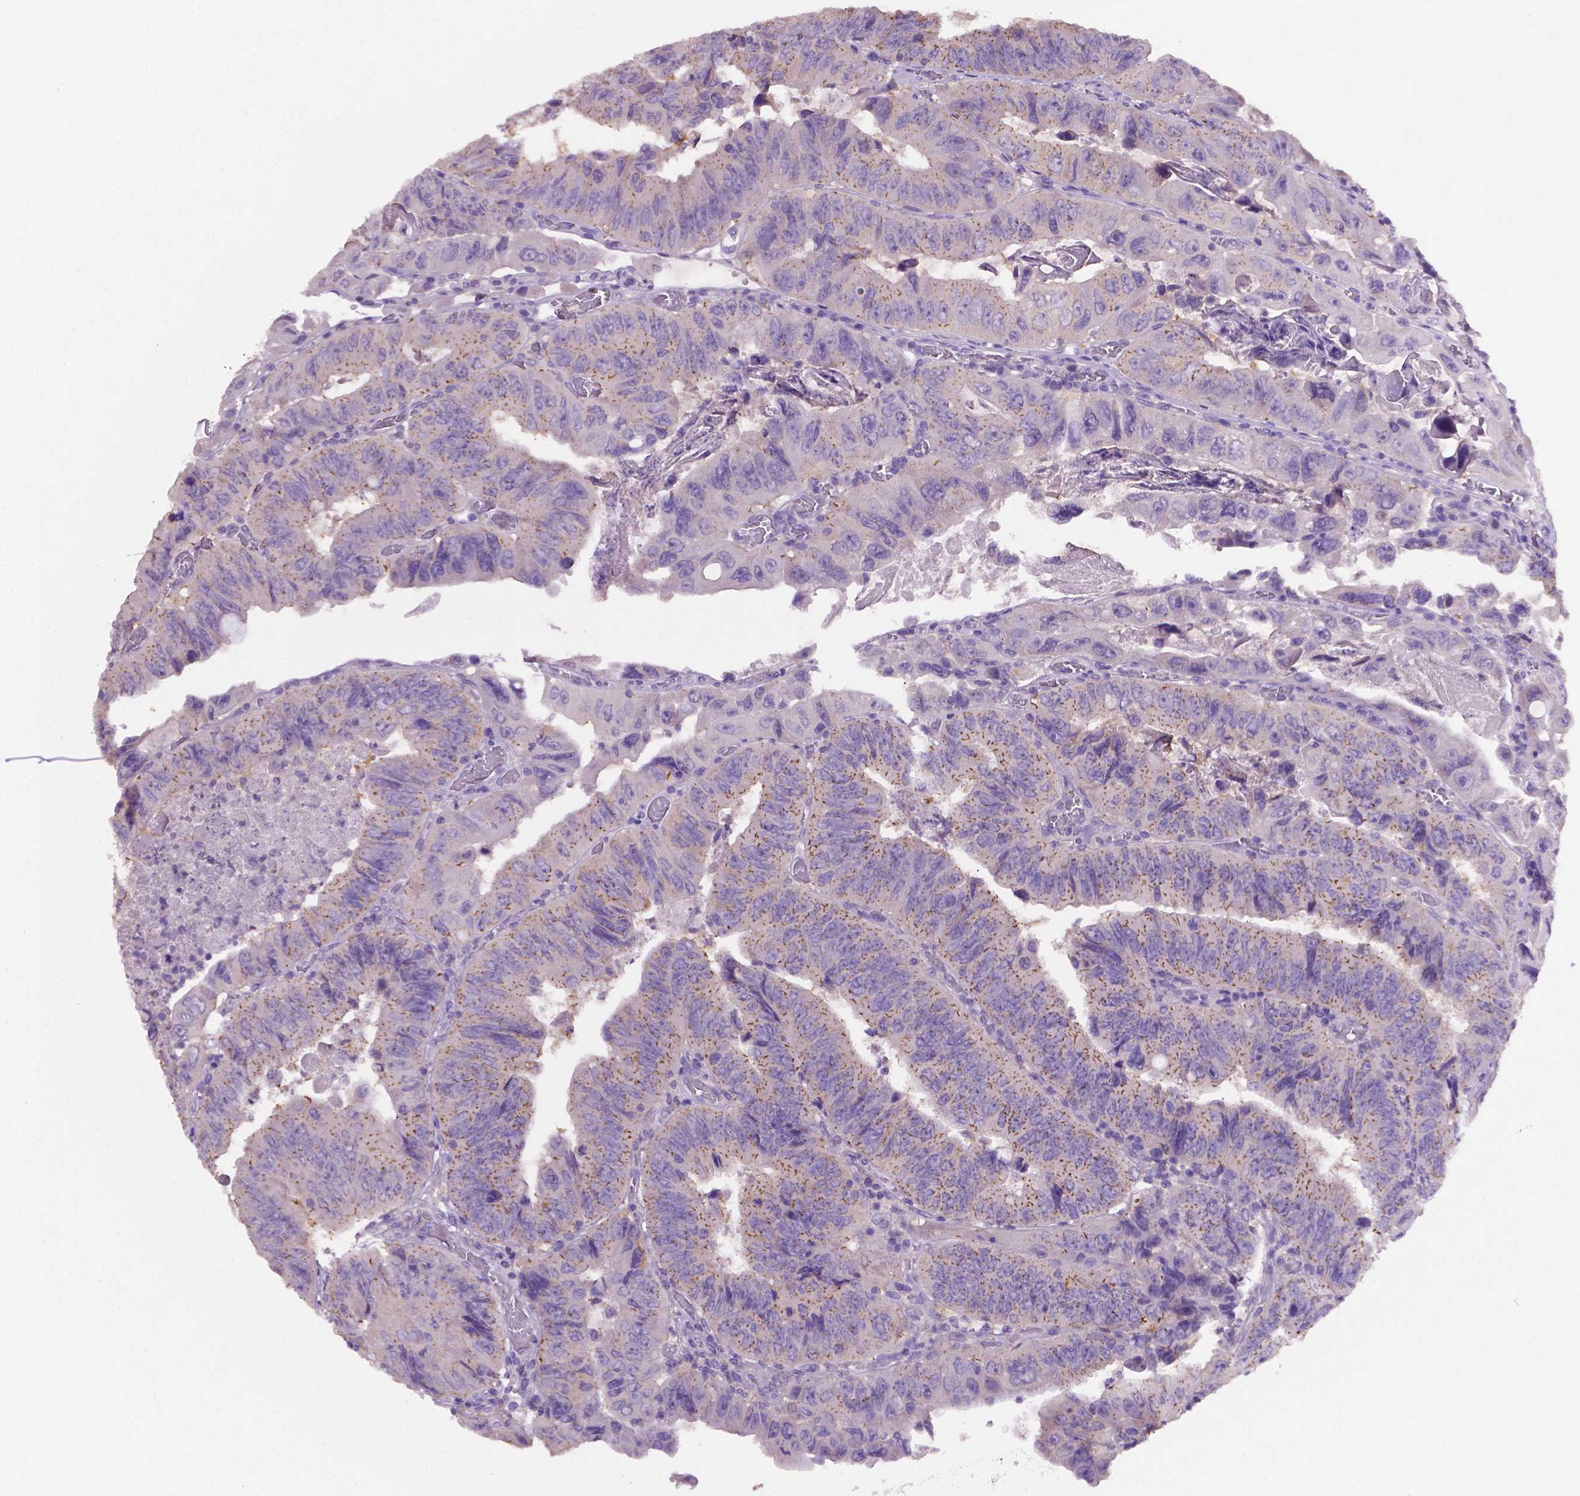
{"staining": {"intensity": "moderate", "quantity": "25%-75%", "location": "cytoplasmic/membranous"}, "tissue": "colorectal cancer", "cell_type": "Tumor cells", "image_type": "cancer", "snomed": [{"axis": "morphology", "description": "Adenocarcinoma, NOS"}, {"axis": "topography", "description": "Colon"}], "caption": "High-magnification brightfield microscopy of adenocarcinoma (colorectal) stained with DAB (3,3'-diaminobenzidine) (brown) and counterstained with hematoxylin (blue). tumor cells exhibit moderate cytoplasmic/membranous positivity is present in approximately25%-75% of cells.", "gene": "PRPS2", "patient": {"sex": "female", "age": 84}}